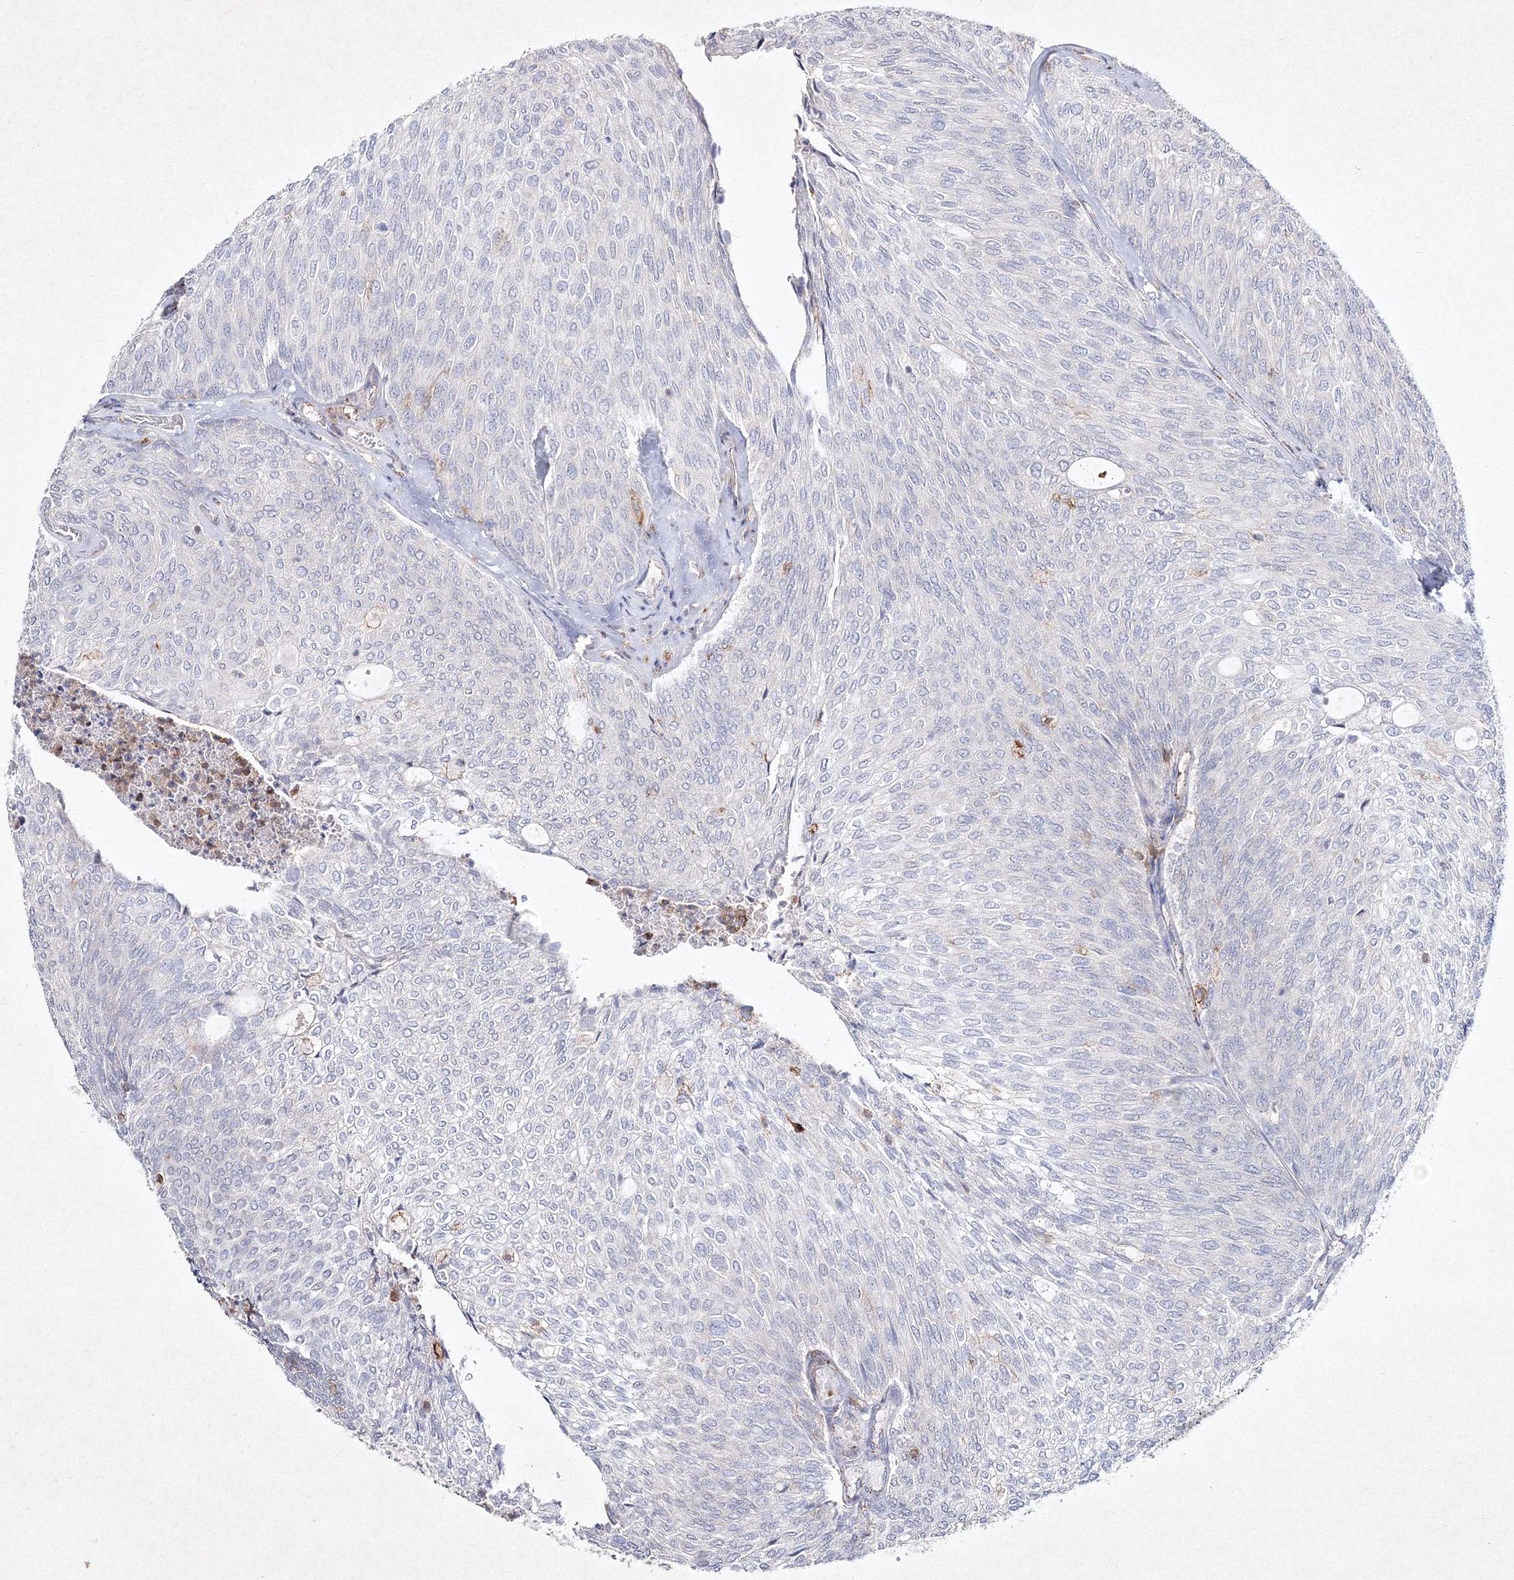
{"staining": {"intensity": "negative", "quantity": "none", "location": "none"}, "tissue": "urothelial cancer", "cell_type": "Tumor cells", "image_type": "cancer", "snomed": [{"axis": "morphology", "description": "Urothelial carcinoma, Low grade"}, {"axis": "topography", "description": "Urinary bladder"}], "caption": "Protein analysis of urothelial carcinoma (low-grade) shows no significant expression in tumor cells. (Brightfield microscopy of DAB (3,3'-diaminobenzidine) immunohistochemistry at high magnification).", "gene": "HCST", "patient": {"sex": "female", "age": 79}}